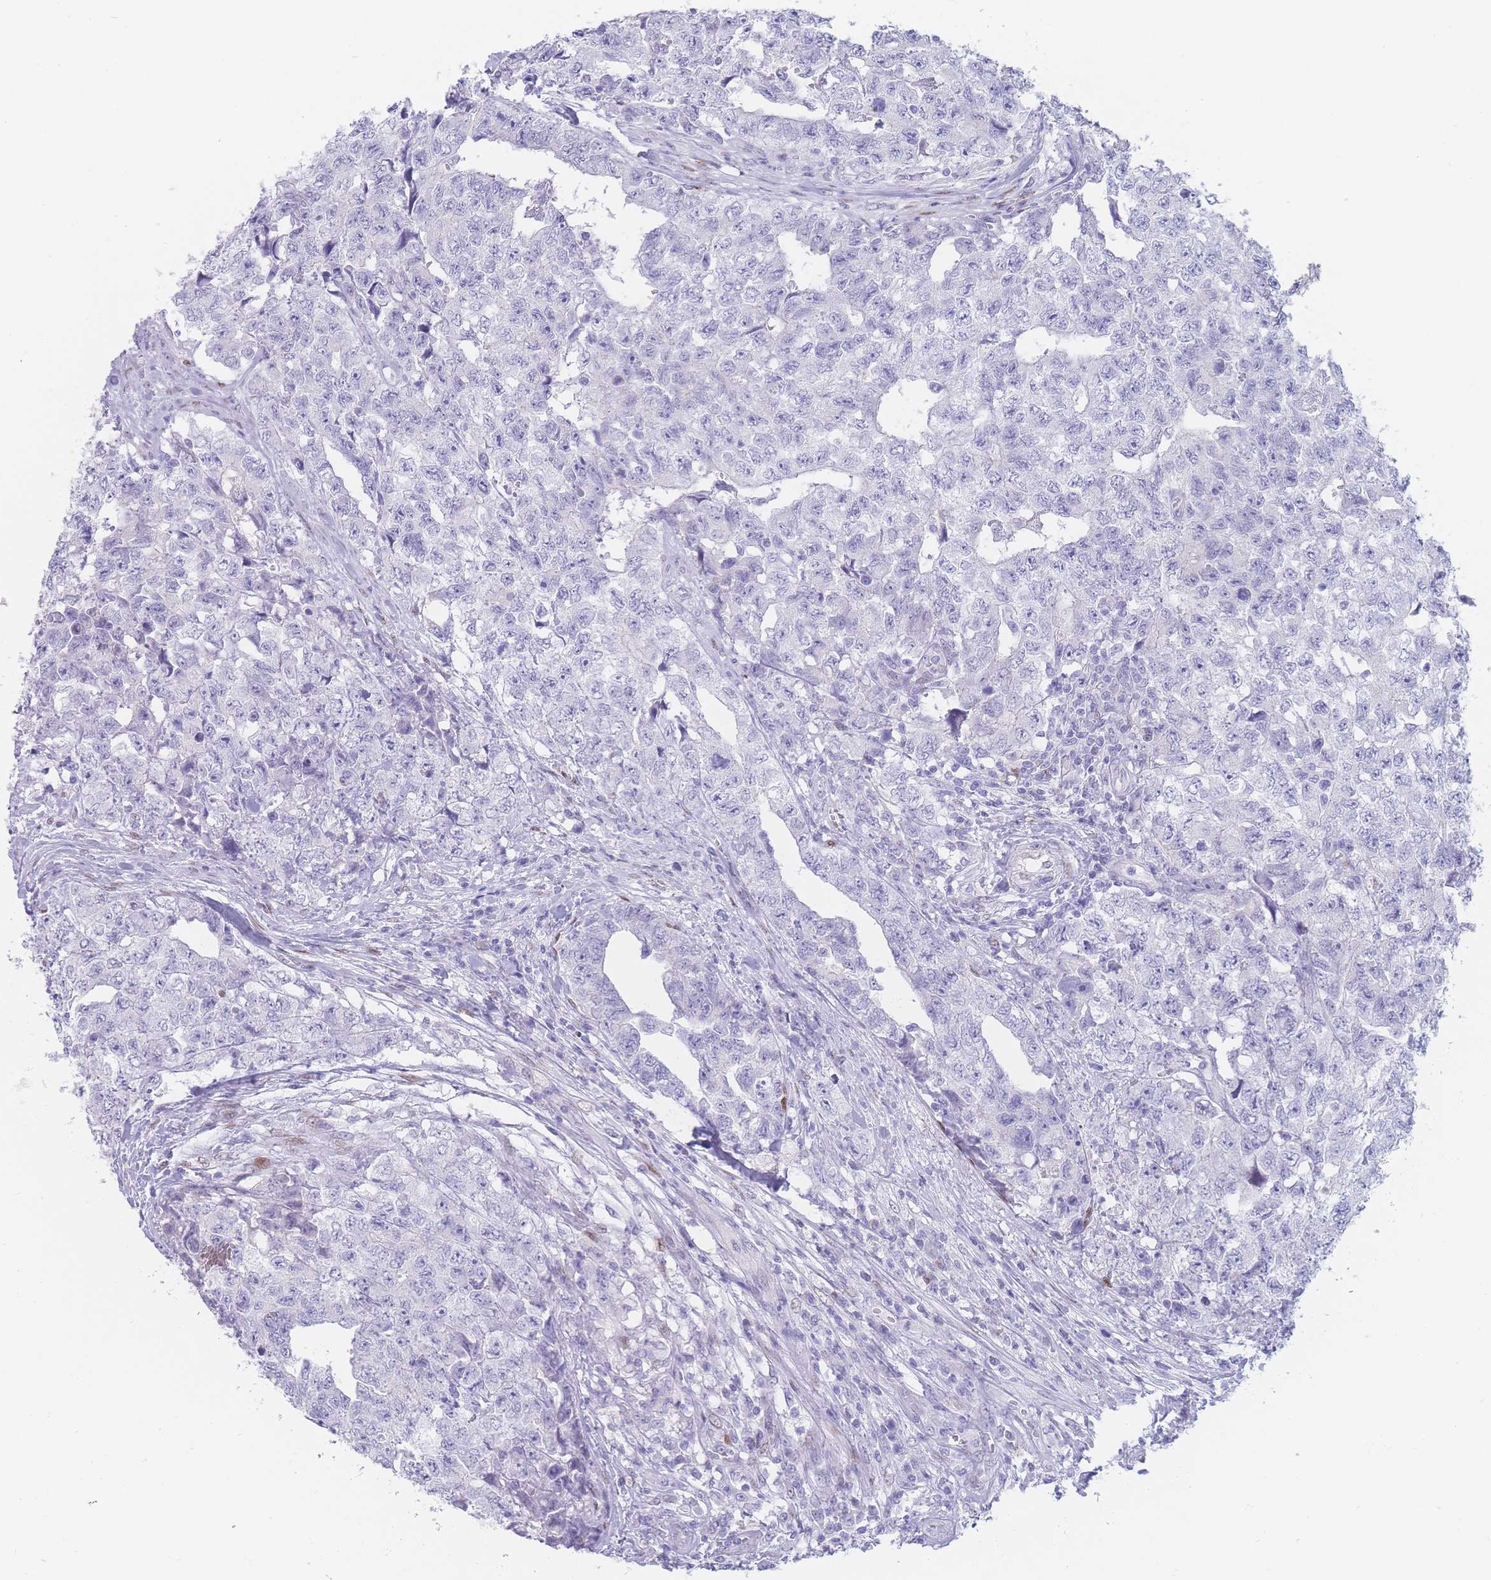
{"staining": {"intensity": "negative", "quantity": "none", "location": "none"}, "tissue": "testis cancer", "cell_type": "Tumor cells", "image_type": "cancer", "snomed": [{"axis": "morphology", "description": "Carcinoma, Embryonal, NOS"}, {"axis": "topography", "description": "Testis"}], "caption": "A high-resolution histopathology image shows immunohistochemistry staining of testis cancer, which reveals no significant staining in tumor cells. (DAB immunohistochemistry, high magnification).", "gene": "PSMB5", "patient": {"sex": "male", "age": 31}}